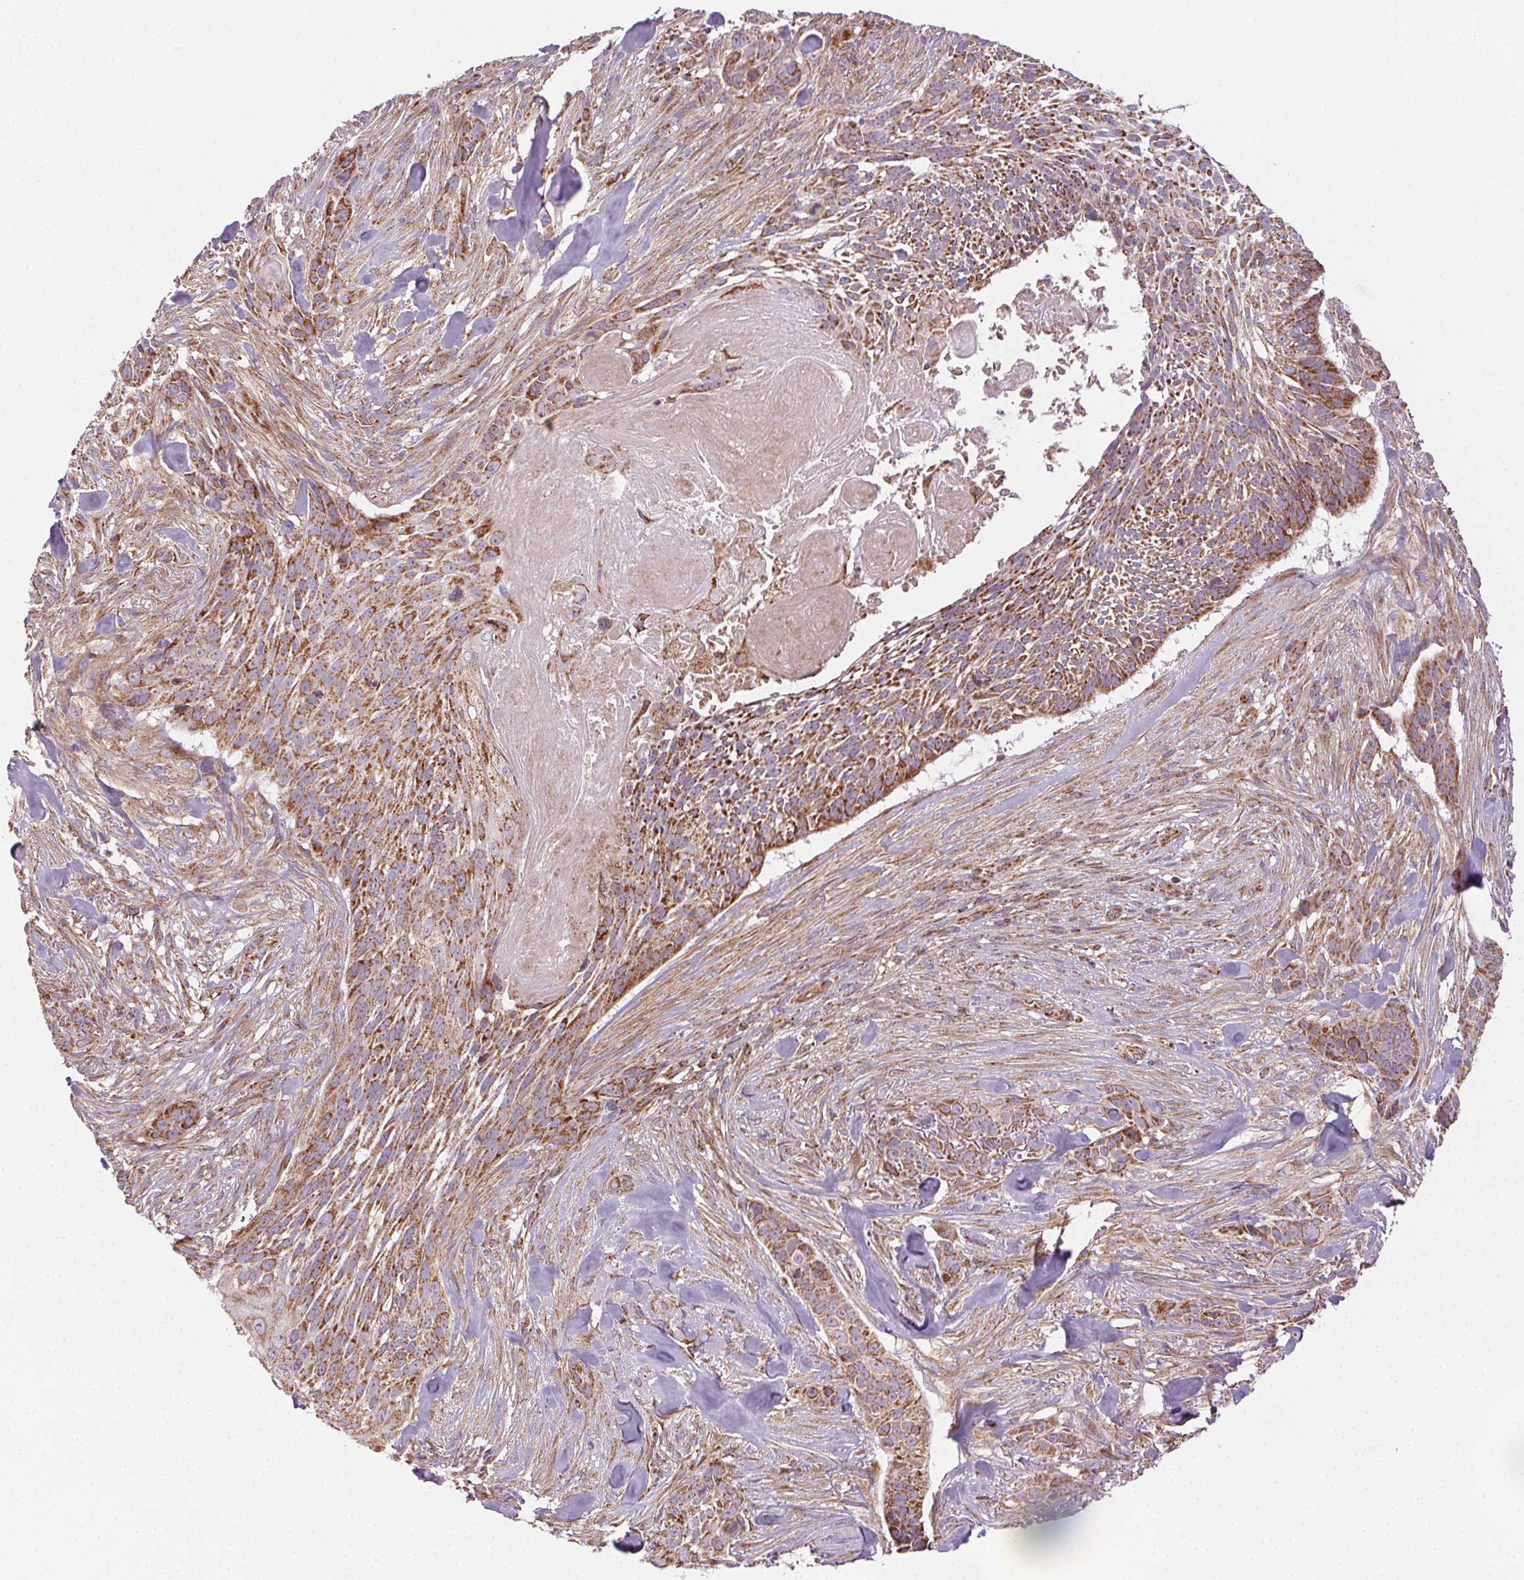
{"staining": {"intensity": "strong", "quantity": ">75%", "location": "cytoplasmic/membranous"}, "tissue": "skin cancer", "cell_type": "Tumor cells", "image_type": "cancer", "snomed": [{"axis": "morphology", "description": "Basal cell carcinoma"}, {"axis": "topography", "description": "Skin"}], "caption": "A brown stain shows strong cytoplasmic/membranous positivity of a protein in human skin basal cell carcinoma tumor cells.", "gene": "CLPB", "patient": {"sex": "male", "age": 87}}